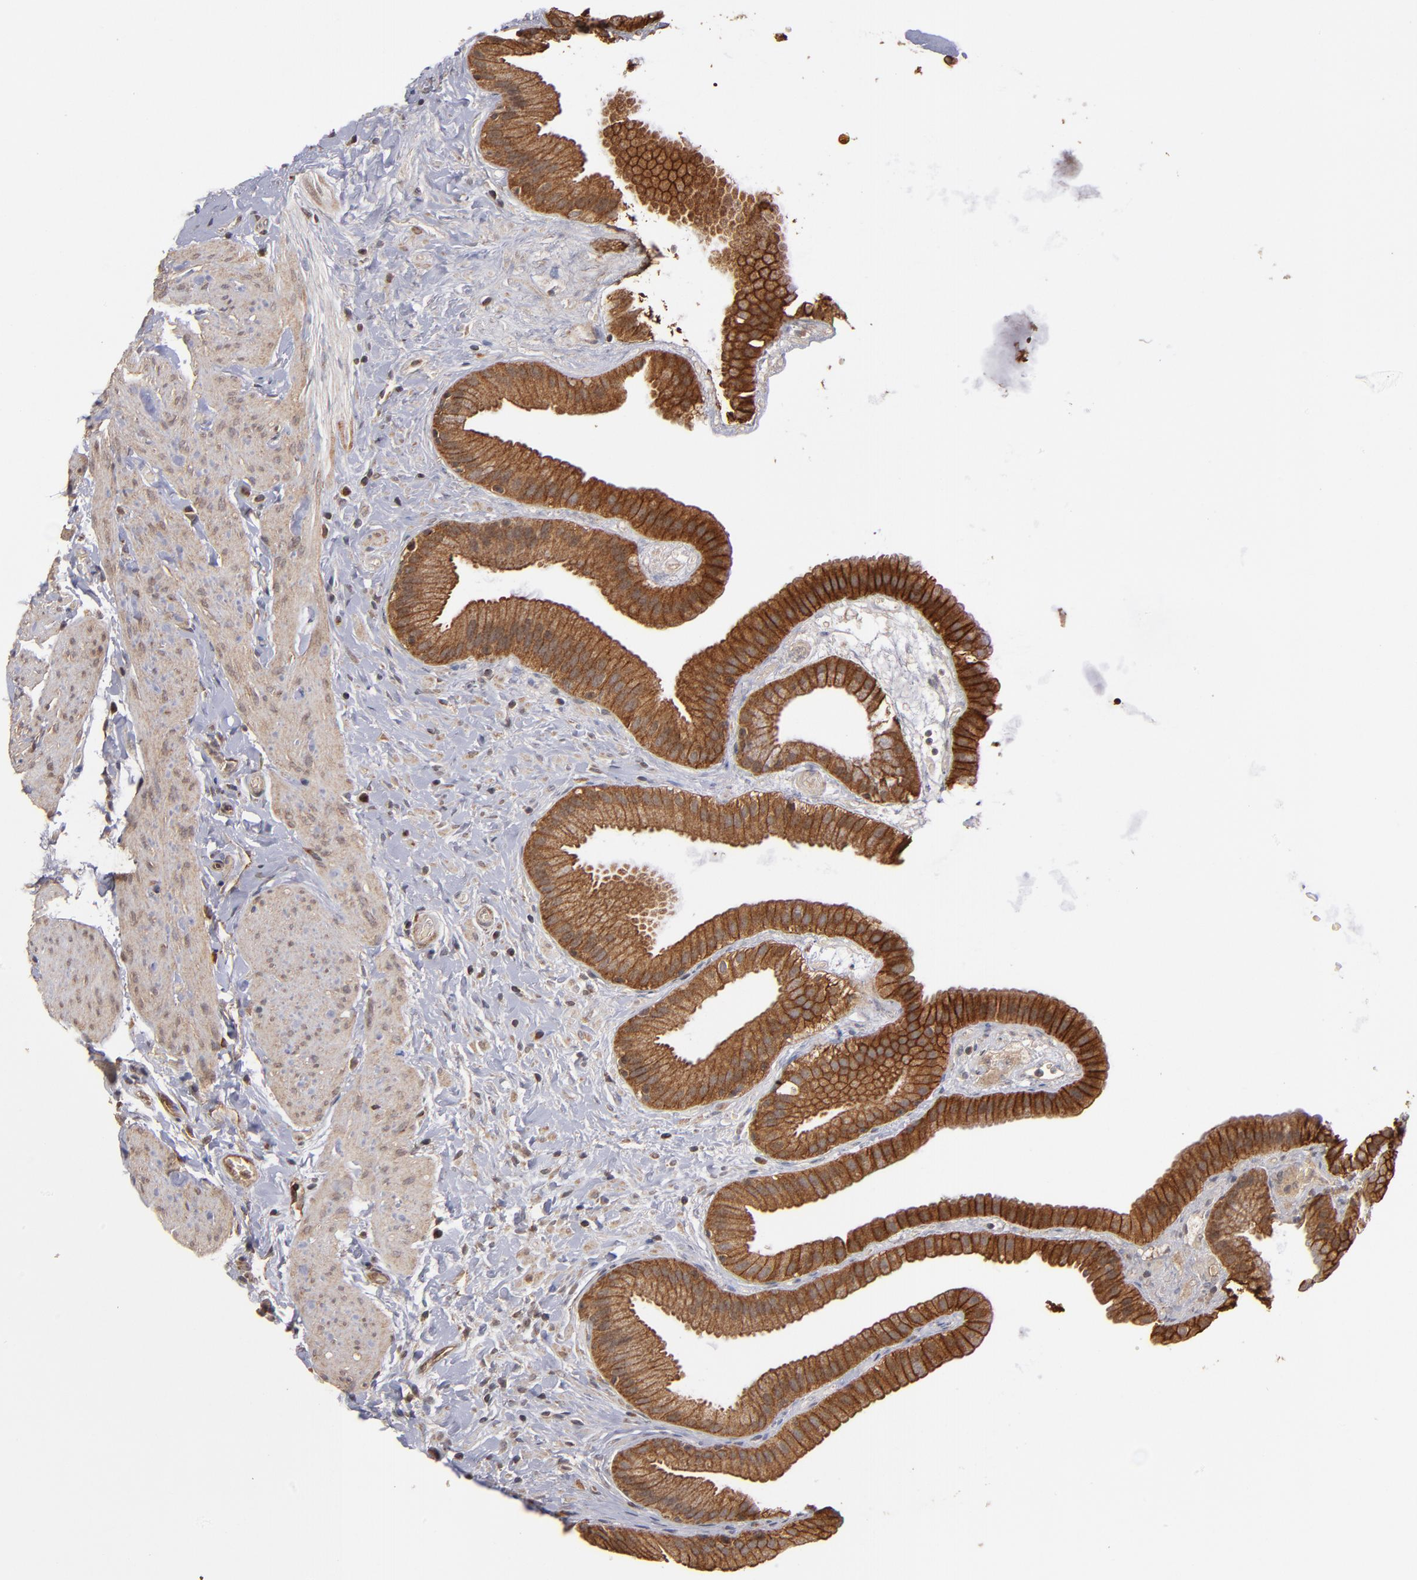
{"staining": {"intensity": "strong", "quantity": ">75%", "location": "cytoplasmic/membranous"}, "tissue": "gallbladder", "cell_type": "Glandular cells", "image_type": "normal", "snomed": [{"axis": "morphology", "description": "Normal tissue, NOS"}, {"axis": "topography", "description": "Gallbladder"}], "caption": "A brown stain labels strong cytoplasmic/membranous positivity of a protein in glandular cells of benign human gallbladder. Immunohistochemistry (ihc) stains the protein of interest in brown and the nuclei are stained blue.", "gene": "BDKRB1", "patient": {"sex": "female", "age": 63}}